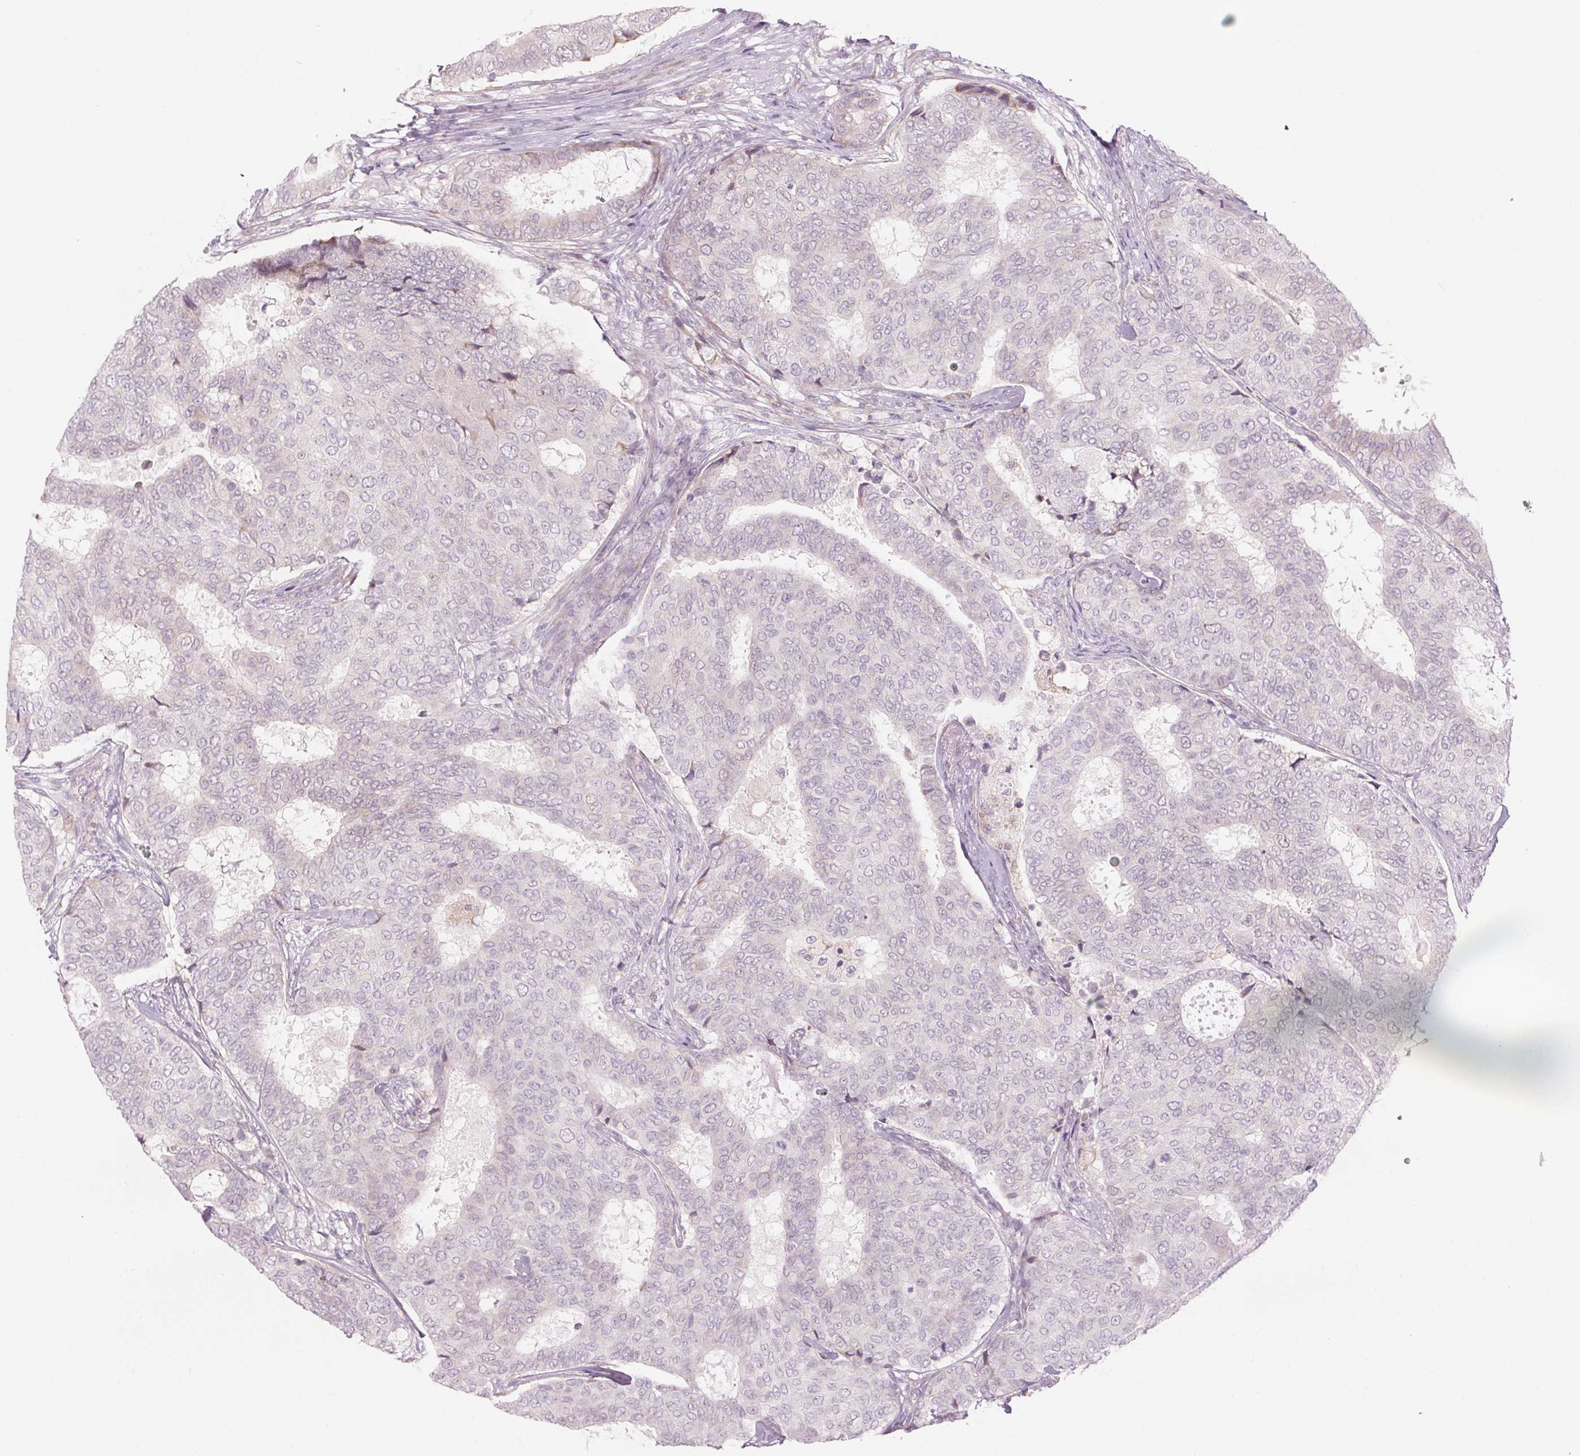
{"staining": {"intensity": "negative", "quantity": "none", "location": "none"}, "tissue": "breast cancer", "cell_type": "Tumor cells", "image_type": "cancer", "snomed": [{"axis": "morphology", "description": "Duct carcinoma"}, {"axis": "topography", "description": "Breast"}], "caption": "There is no significant positivity in tumor cells of breast cancer.", "gene": "GNMT", "patient": {"sex": "female", "age": 75}}